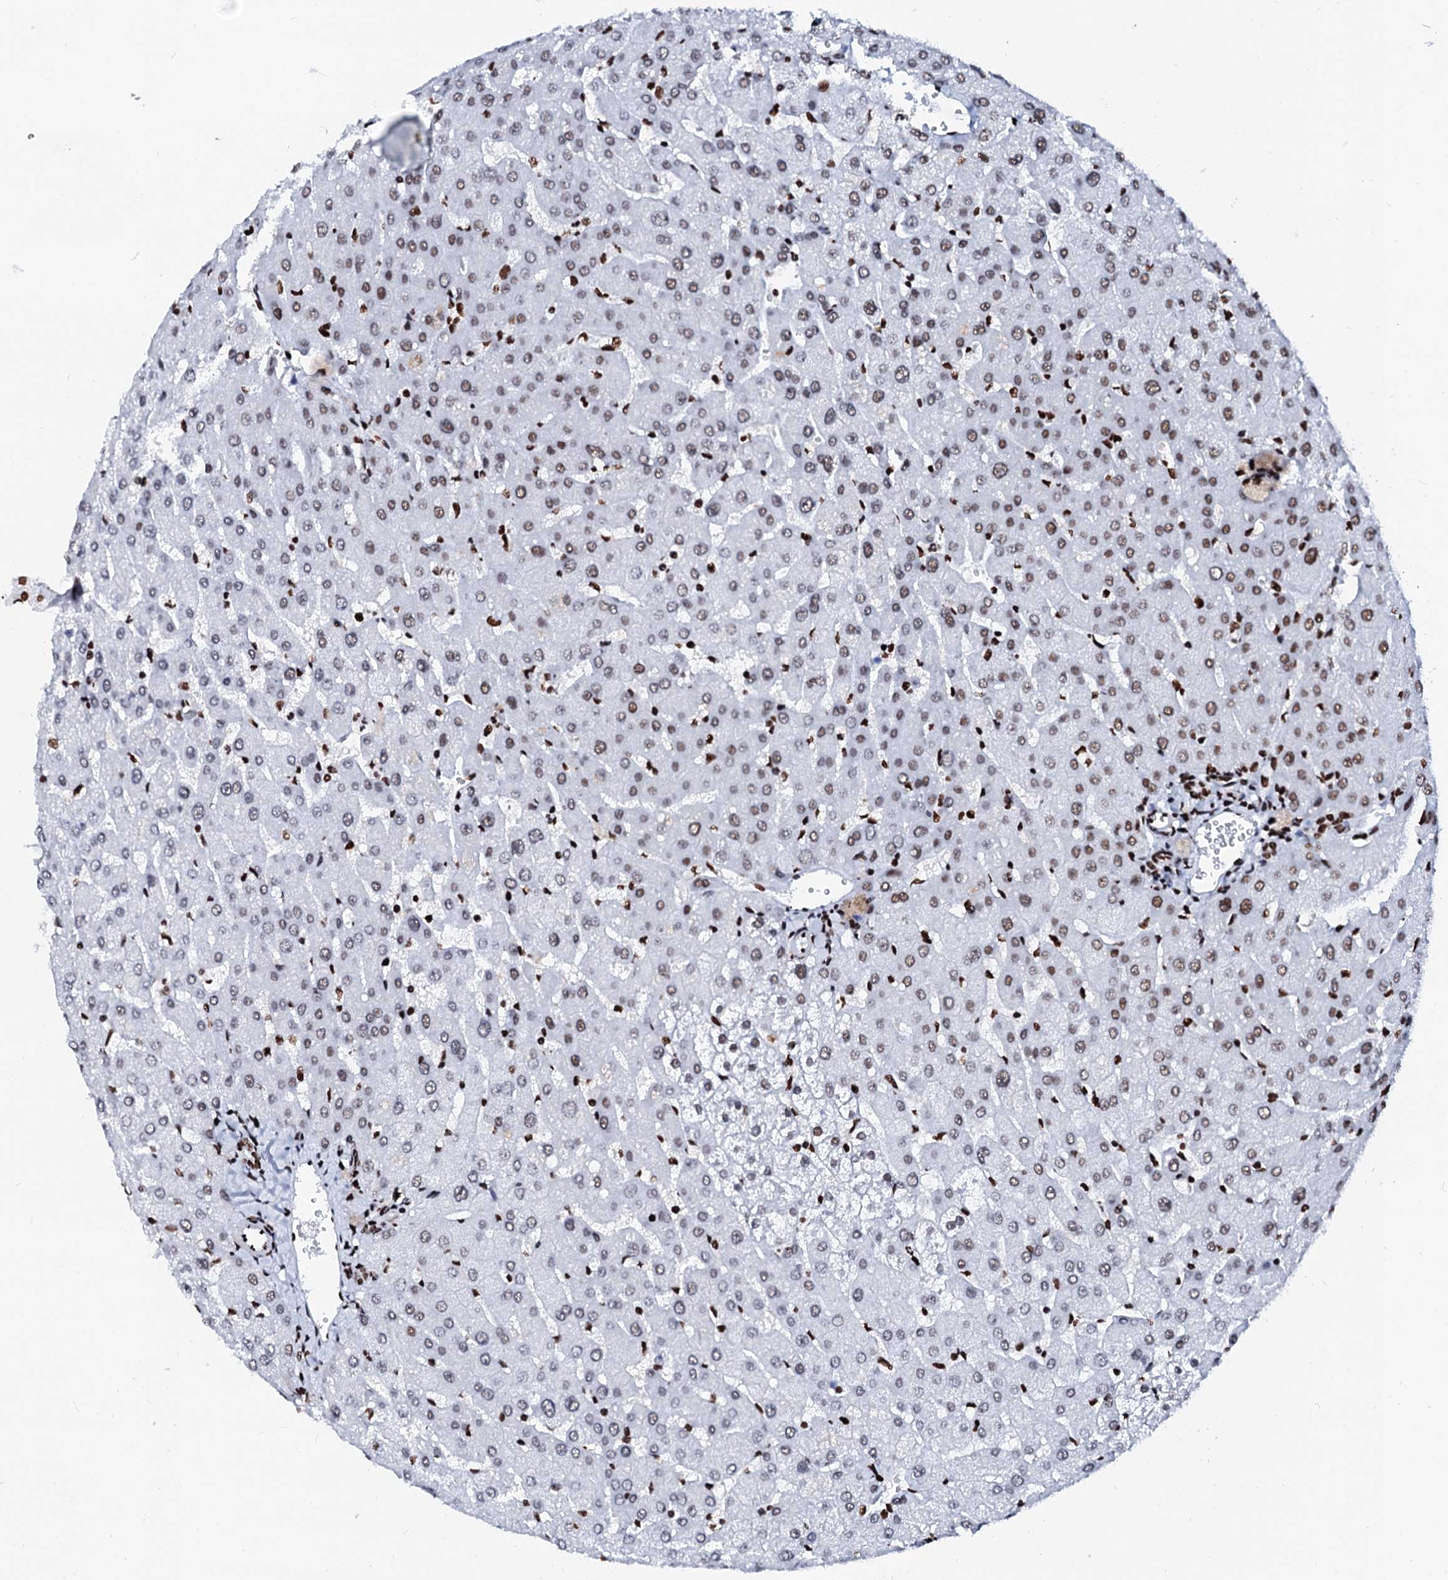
{"staining": {"intensity": "moderate", "quantity": "25%-75%", "location": "nuclear"}, "tissue": "liver", "cell_type": "Cholangiocytes", "image_type": "normal", "snomed": [{"axis": "morphology", "description": "Normal tissue, NOS"}, {"axis": "topography", "description": "Liver"}], "caption": "Immunohistochemical staining of normal liver exhibits 25%-75% levels of moderate nuclear protein positivity in approximately 25%-75% of cholangiocytes.", "gene": "RALY", "patient": {"sex": "male", "age": 55}}